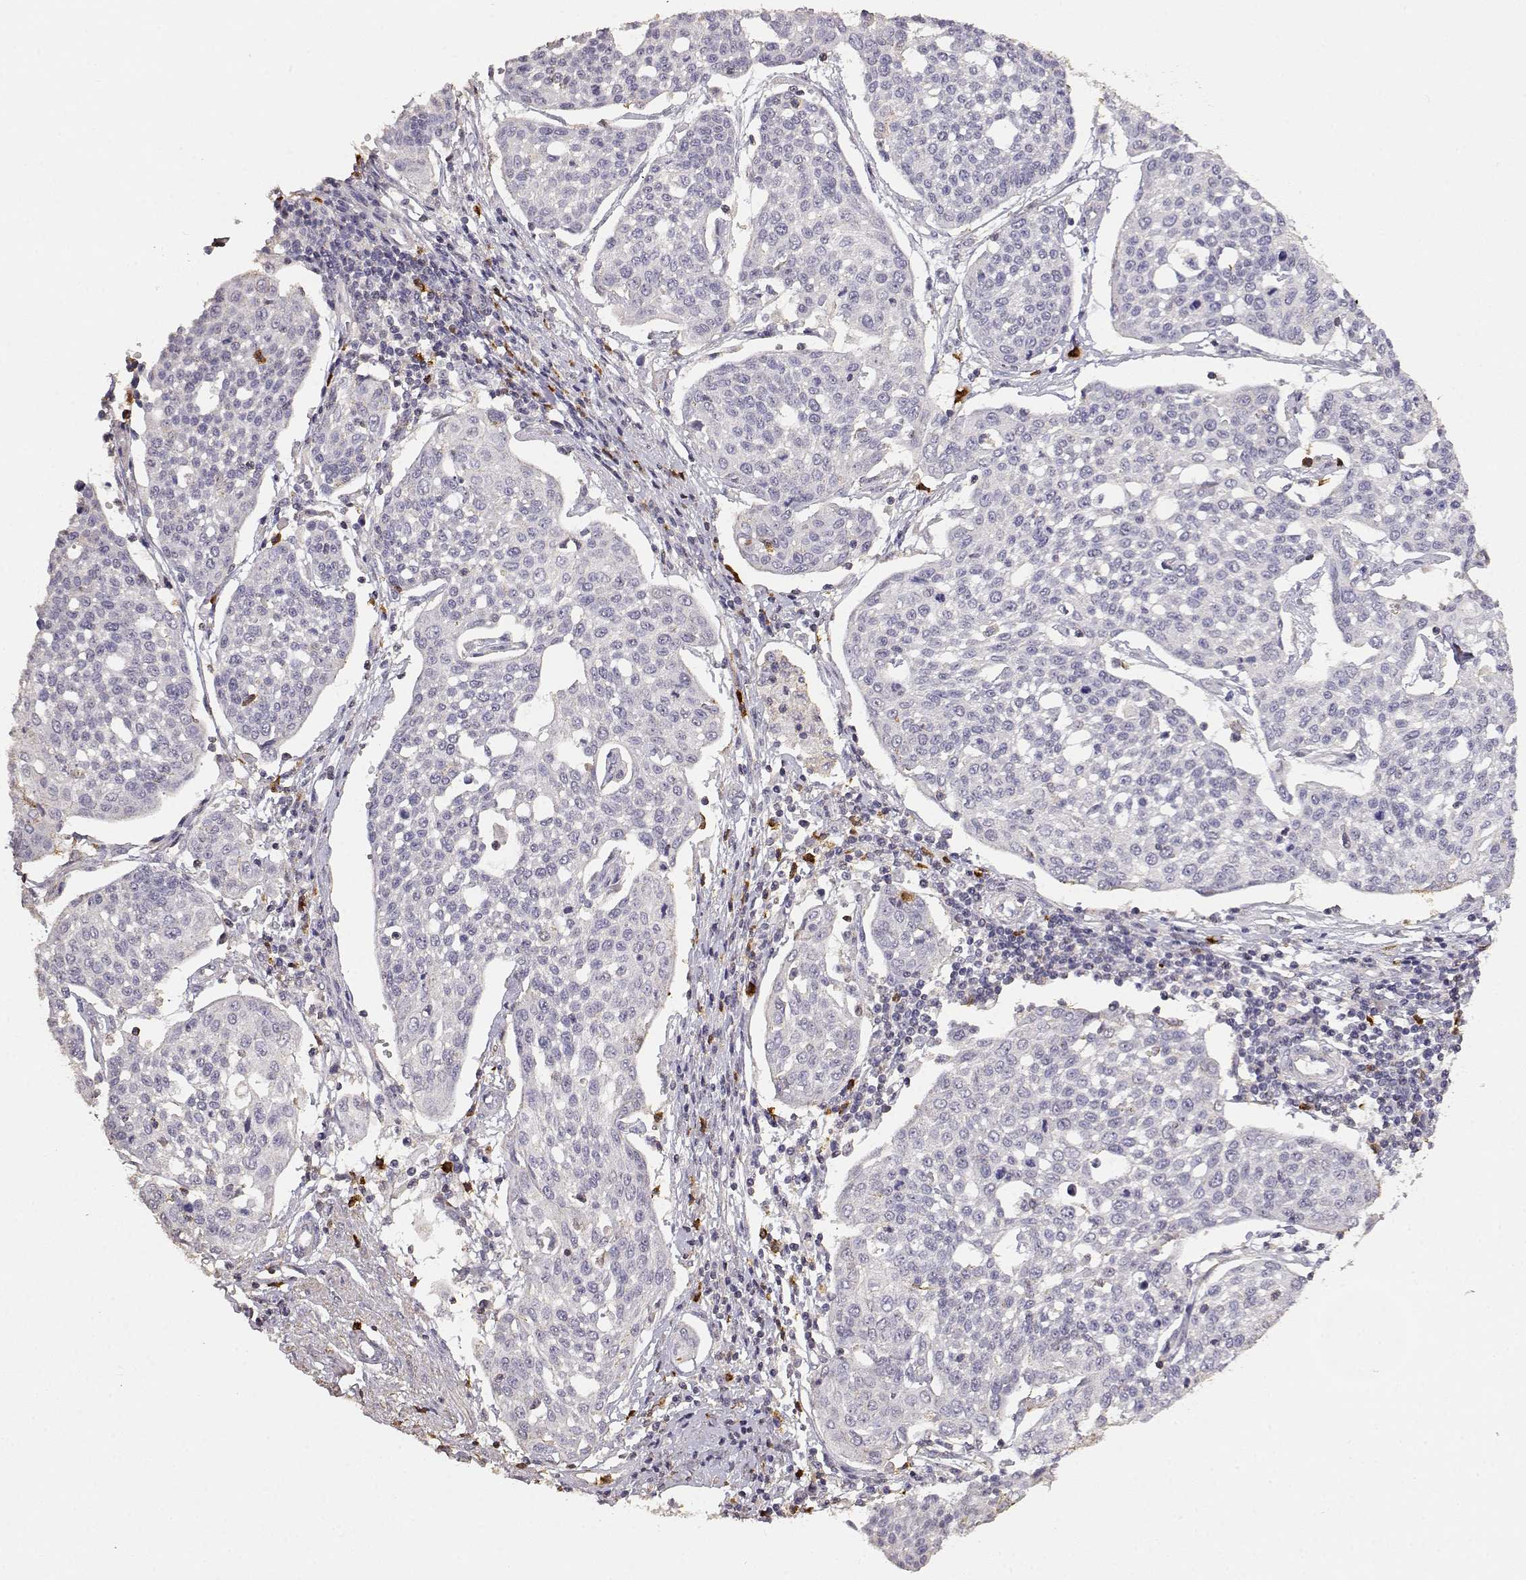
{"staining": {"intensity": "negative", "quantity": "none", "location": "none"}, "tissue": "cervical cancer", "cell_type": "Tumor cells", "image_type": "cancer", "snomed": [{"axis": "morphology", "description": "Squamous cell carcinoma, NOS"}, {"axis": "topography", "description": "Cervix"}], "caption": "Cervical squamous cell carcinoma was stained to show a protein in brown. There is no significant staining in tumor cells.", "gene": "TNFRSF10C", "patient": {"sex": "female", "age": 34}}